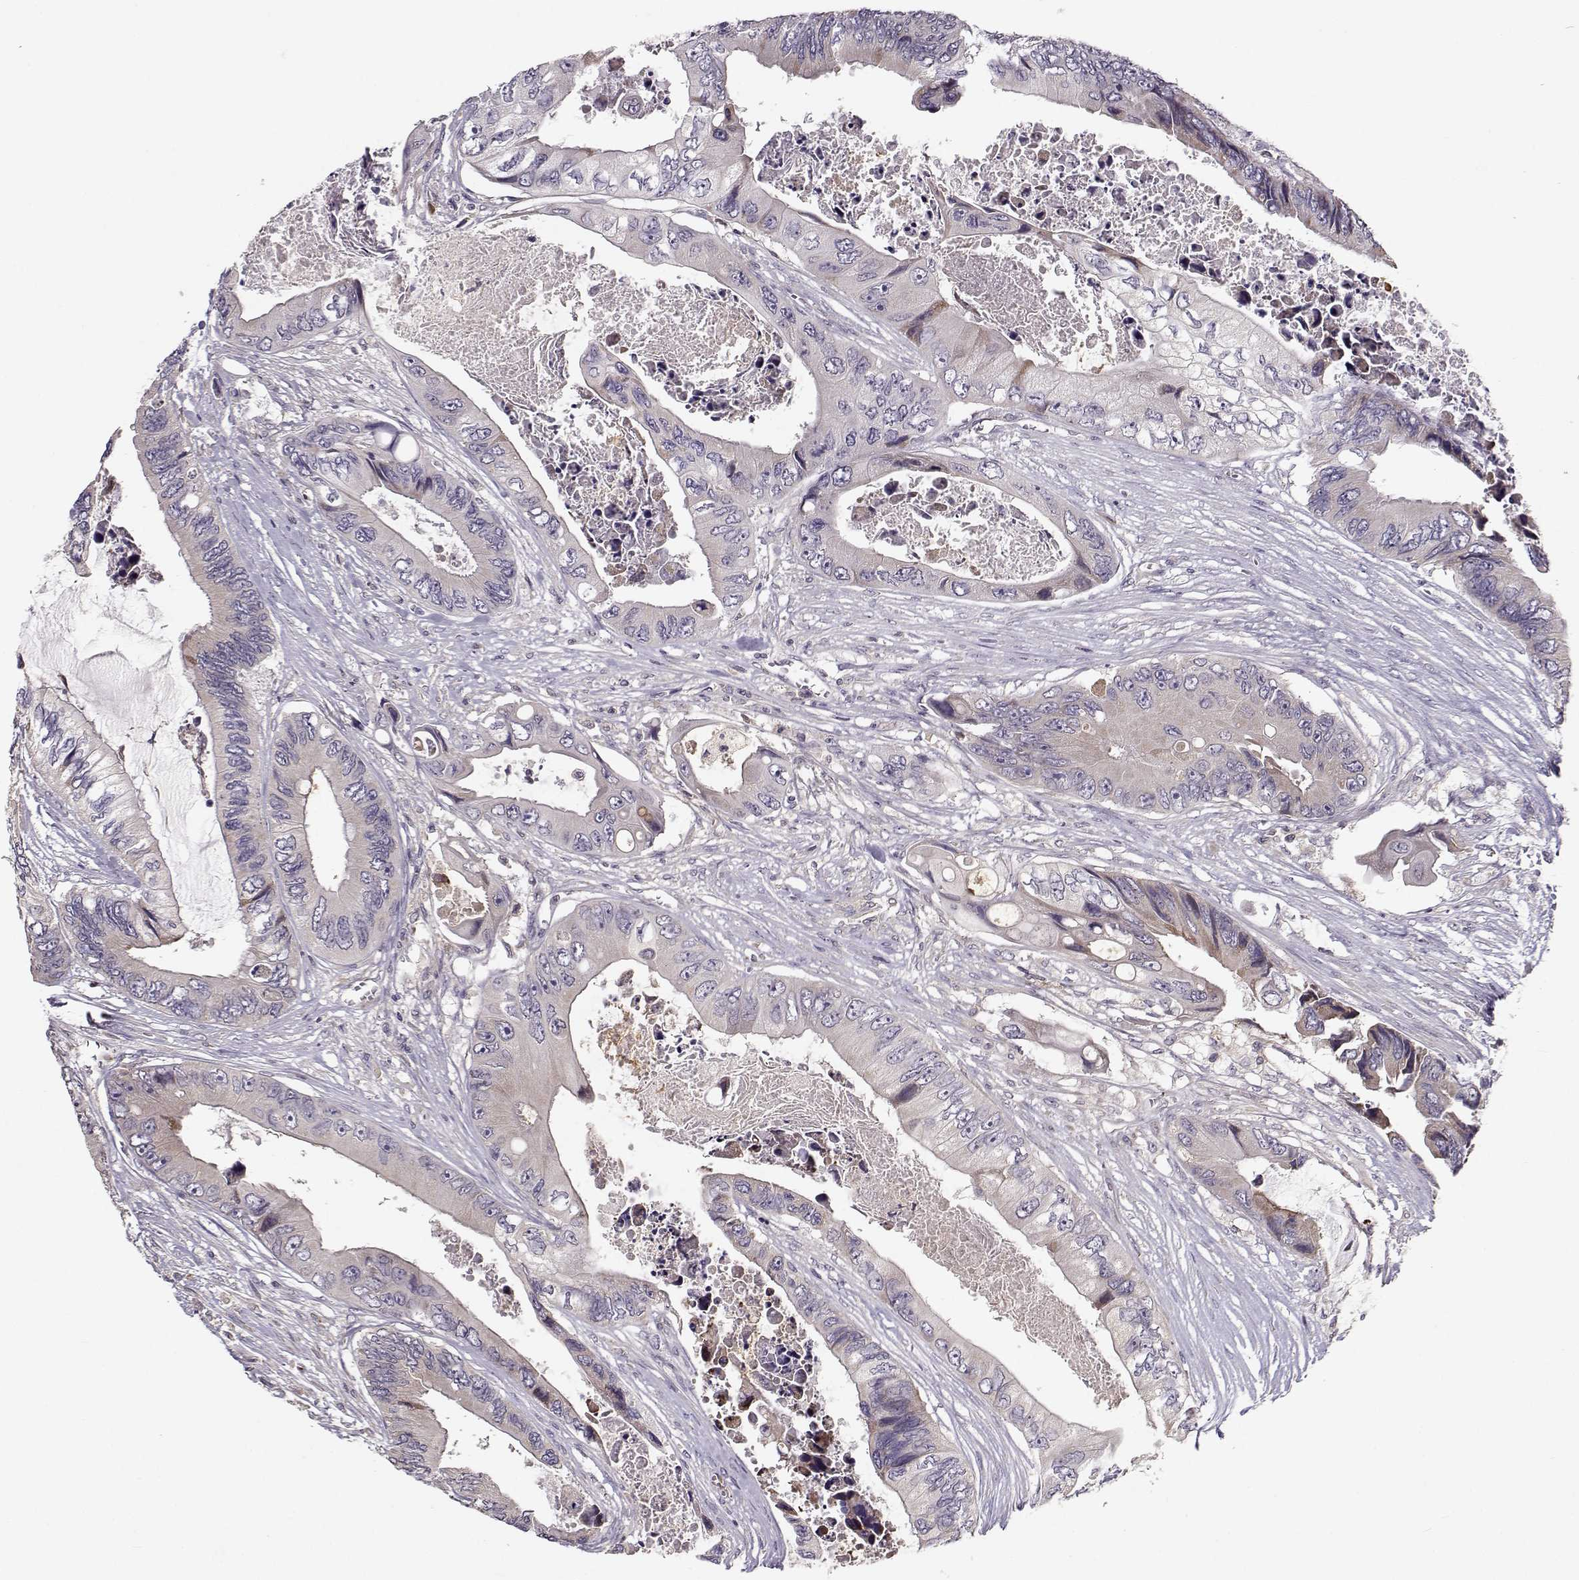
{"staining": {"intensity": "negative", "quantity": "none", "location": "none"}, "tissue": "colorectal cancer", "cell_type": "Tumor cells", "image_type": "cancer", "snomed": [{"axis": "morphology", "description": "Adenocarcinoma, NOS"}, {"axis": "topography", "description": "Rectum"}], "caption": "Tumor cells are negative for brown protein staining in colorectal adenocarcinoma.", "gene": "ENTPD8", "patient": {"sex": "male", "age": 63}}